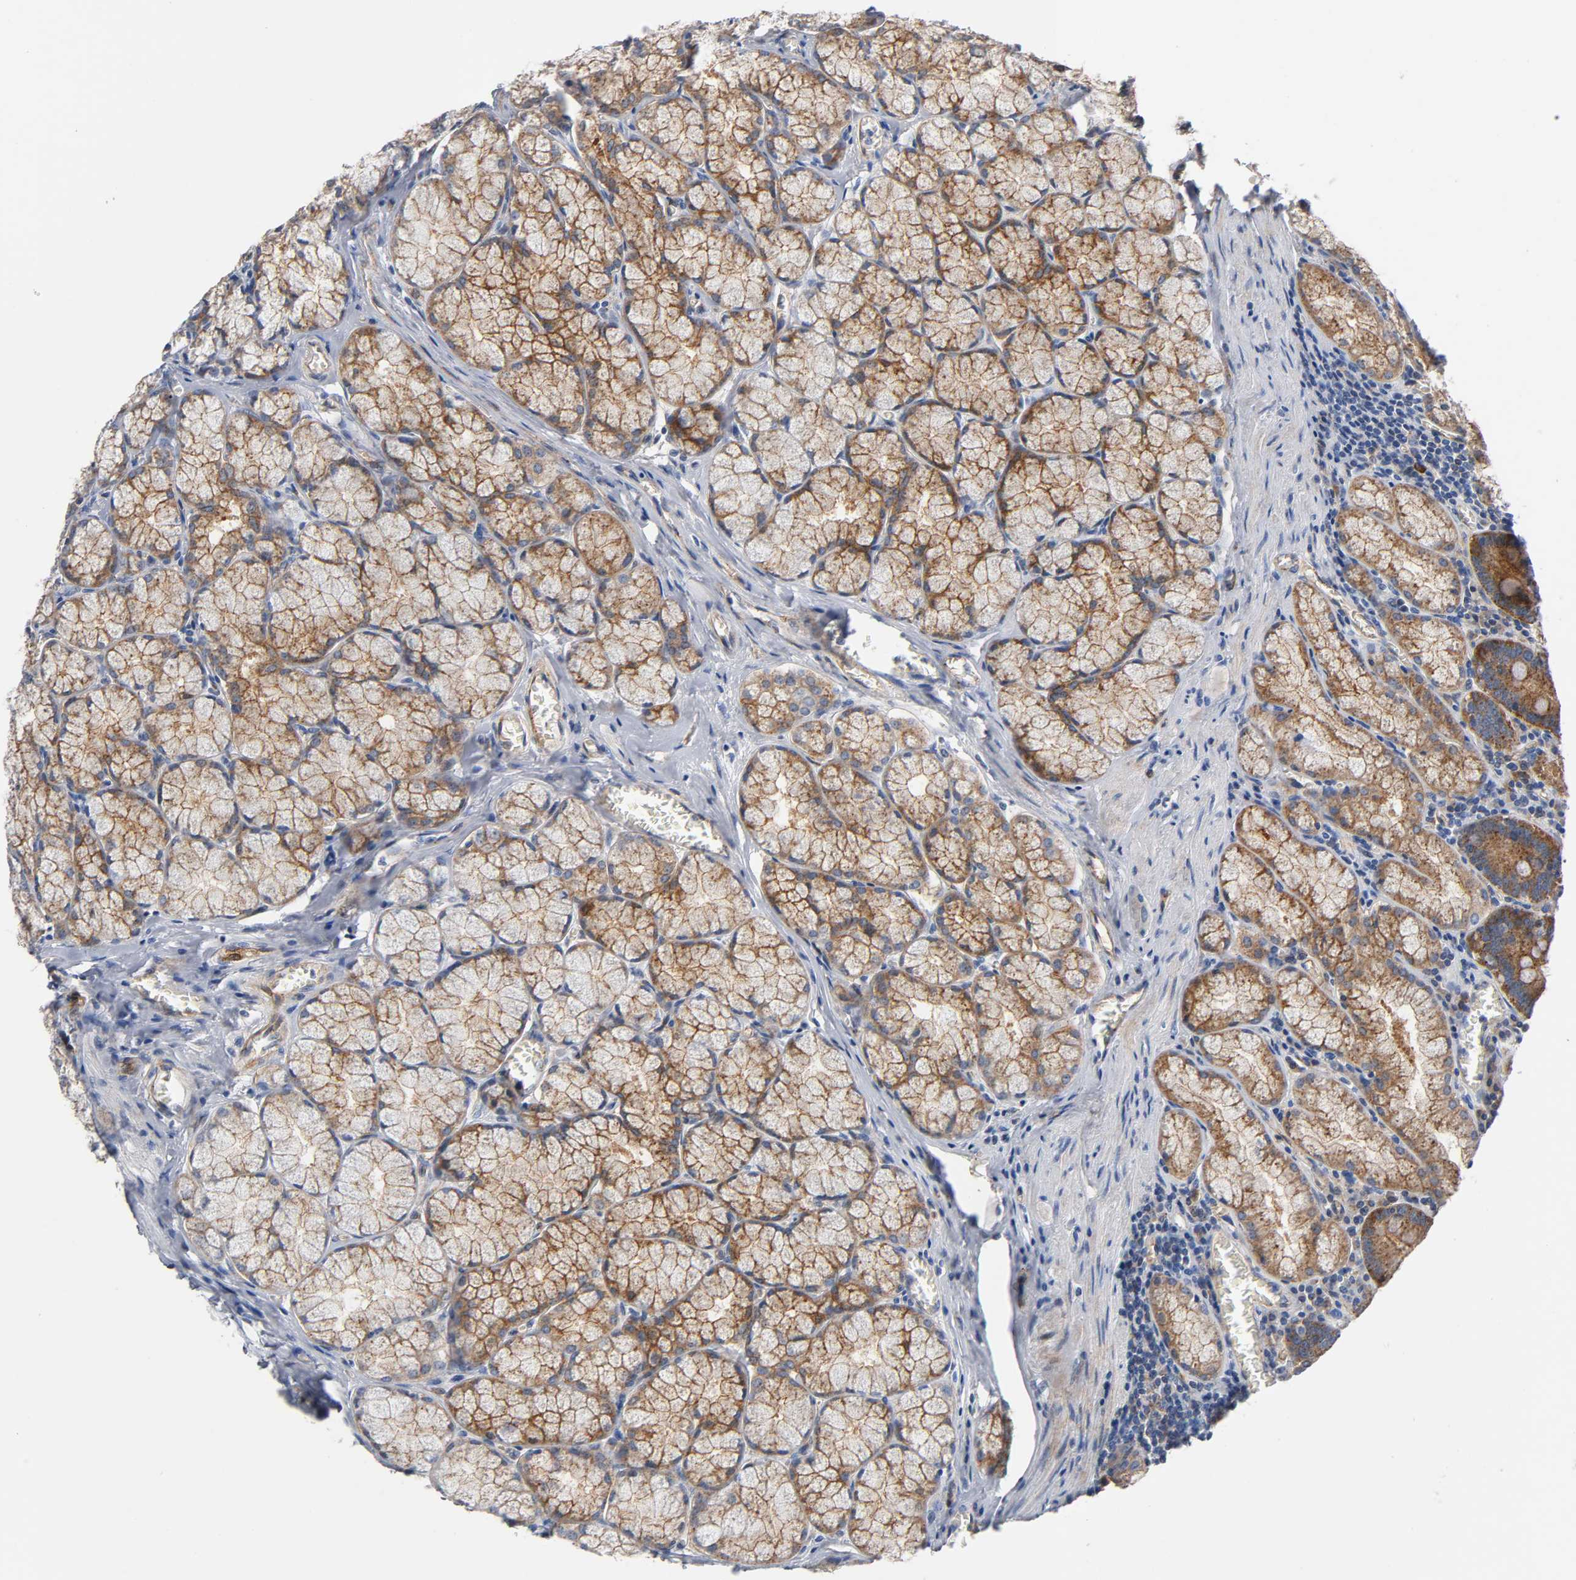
{"staining": {"intensity": "strong", "quantity": ">75%", "location": "cytoplasmic/membranous"}, "tissue": "stomach", "cell_type": "Glandular cells", "image_type": "normal", "snomed": [{"axis": "morphology", "description": "Normal tissue, NOS"}, {"axis": "topography", "description": "Stomach, lower"}], "caption": "DAB (3,3'-diaminobenzidine) immunohistochemical staining of benign human stomach shows strong cytoplasmic/membranous protein positivity in about >75% of glandular cells. (IHC, brightfield microscopy, high magnification).", "gene": "CD2AP", "patient": {"sex": "male", "age": 56}}